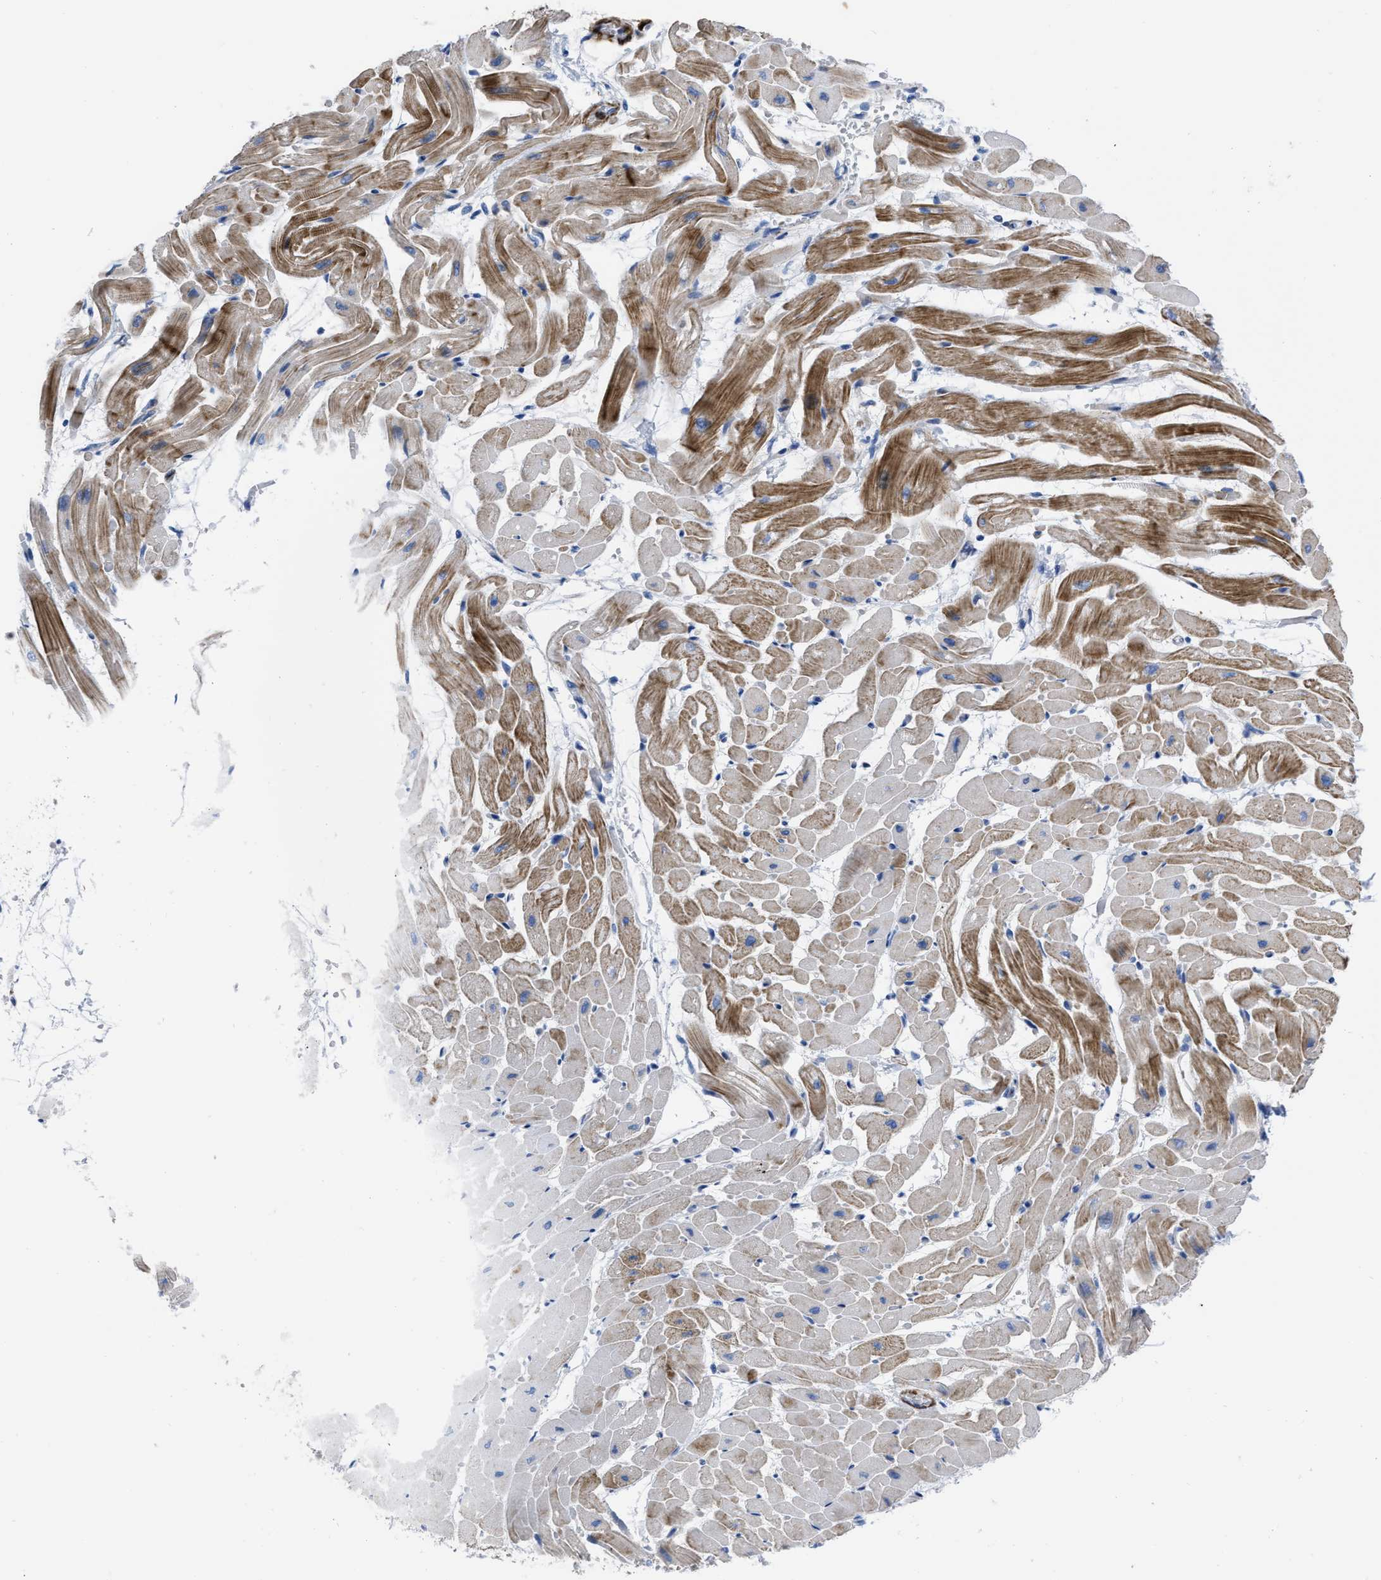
{"staining": {"intensity": "strong", "quantity": "25%-75%", "location": "cytoplasmic/membranous"}, "tissue": "heart muscle", "cell_type": "Cardiomyocytes", "image_type": "normal", "snomed": [{"axis": "morphology", "description": "Normal tissue, NOS"}, {"axis": "topography", "description": "Heart"}], "caption": "Immunohistochemical staining of benign human heart muscle shows strong cytoplasmic/membranous protein positivity in approximately 25%-75% of cardiomyocytes.", "gene": "PRMT2", "patient": {"sex": "male", "age": 45}}